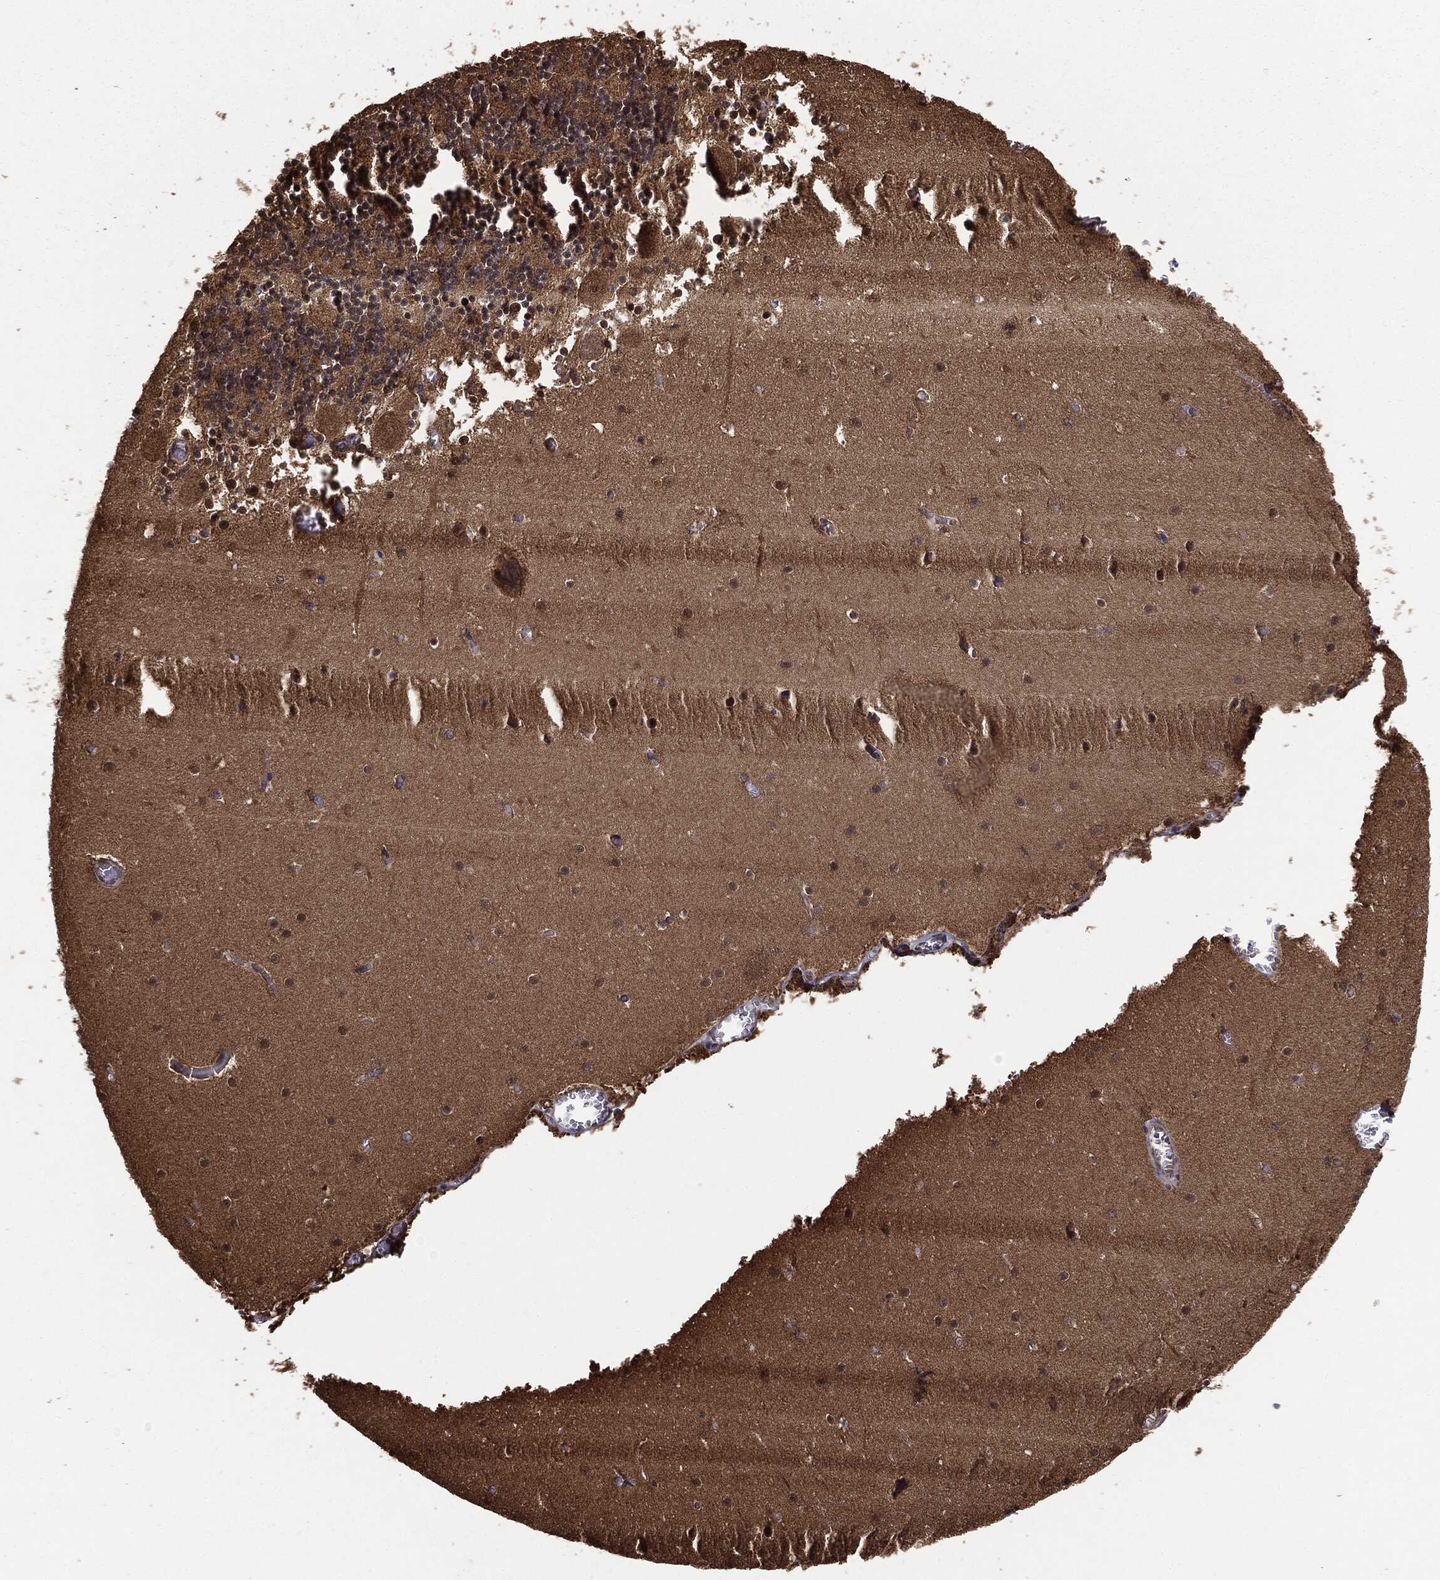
{"staining": {"intensity": "negative", "quantity": "none", "location": "none"}, "tissue": "cerebellum", "cell_type": "Cells in granular layer", "image_type": "normal", "snomed": [{"axis": "morphology", "description": "Normal tissue, NOS"}, {"axis": "topography", "description": "Cerebellum"}], "caption": "High magnification brightfield microscopy of unremarkable cerebellum stained with DAB (brown) and counterstained with hematoxylin (blue): cells in granular layer show no significant positivity. (Immunohistochemistry, brightfield microscopy, high magnification).", "gene": "NME1", "patient": {"sex": "female", "age": 28}}